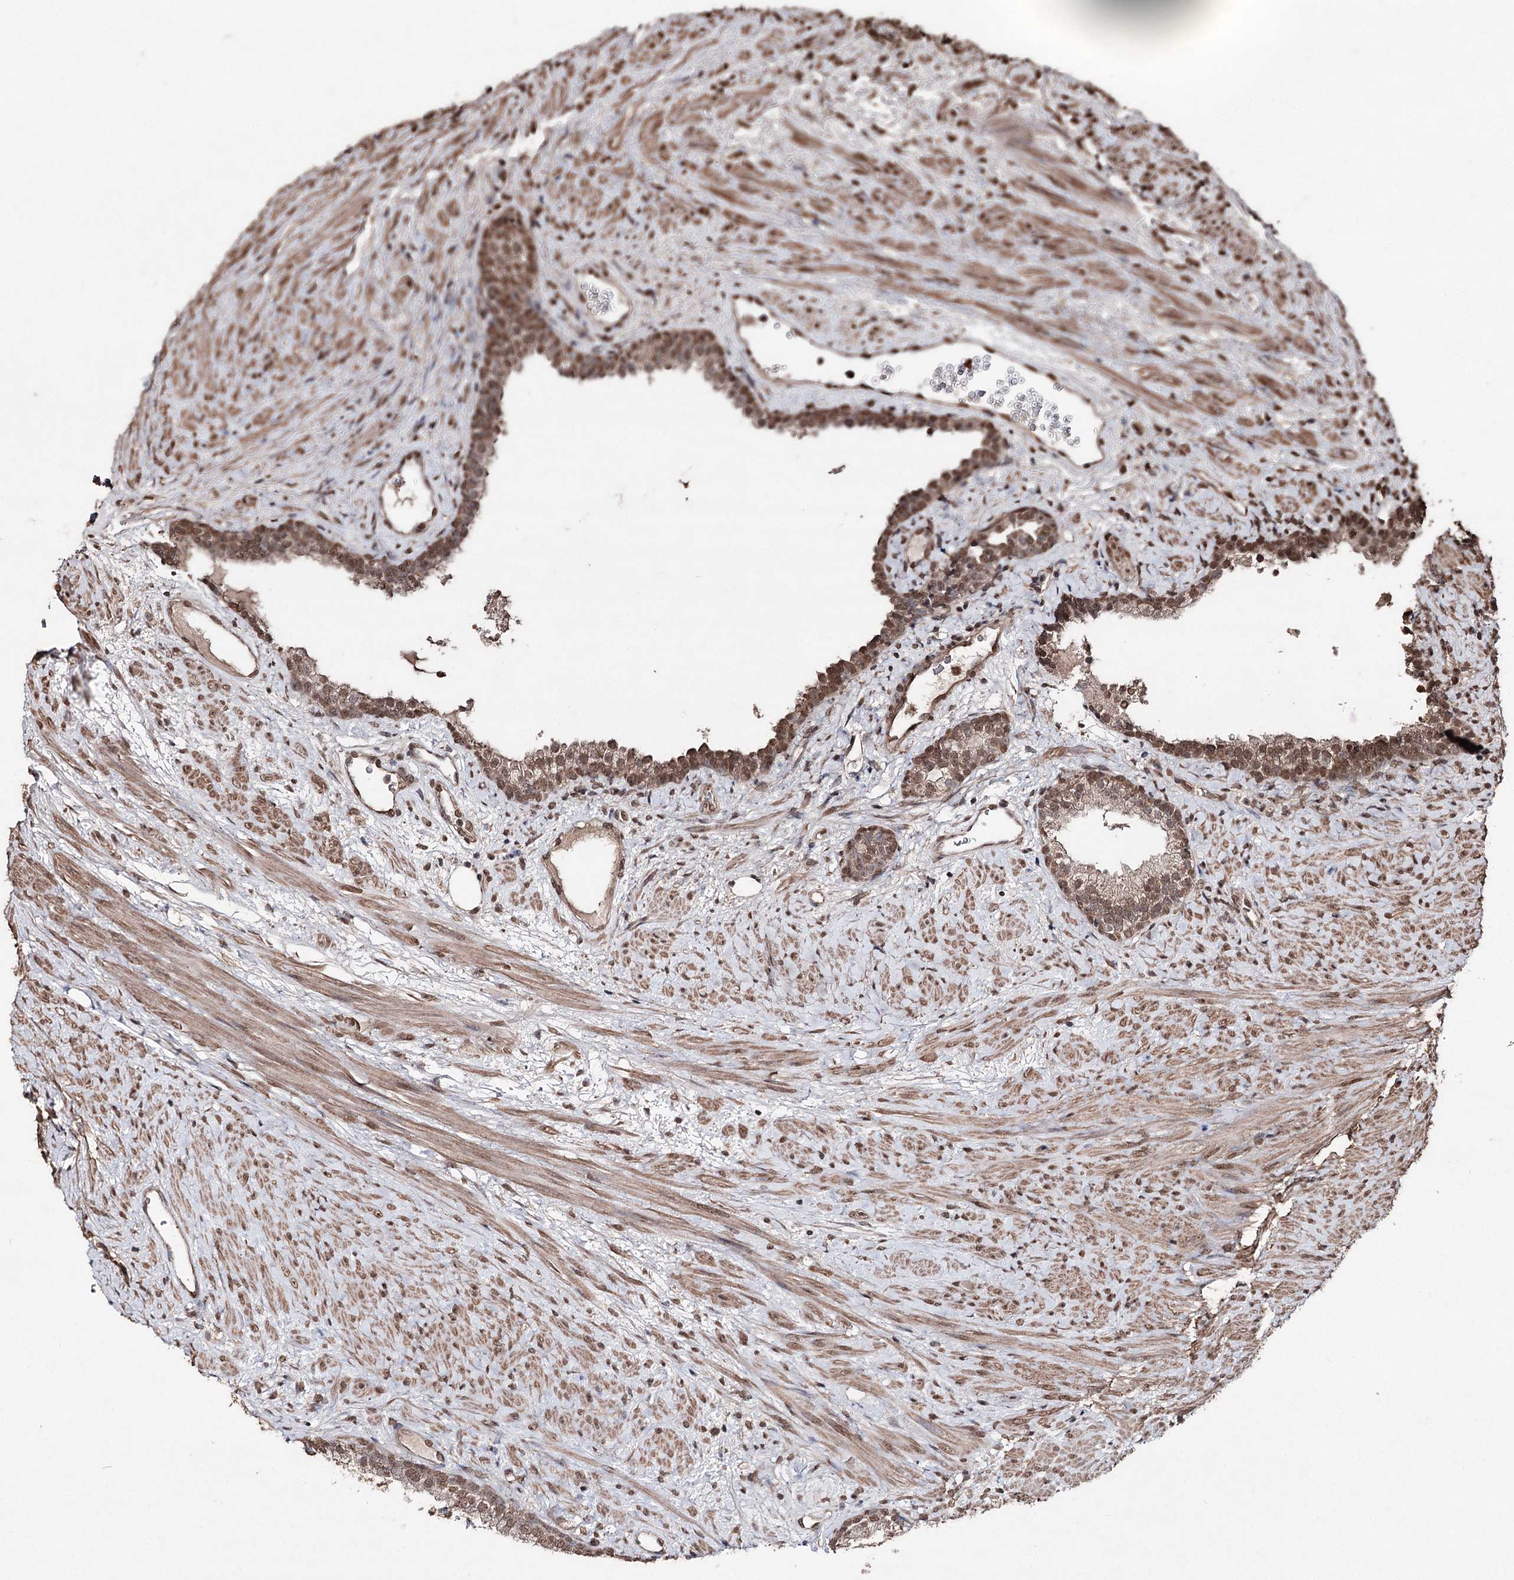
{"staining": {"intensity": "moderate", "quantity": ">75%", "location": "nuclear"}, "tissue": "prostate", "cell_type": "Glandular cells", "image_type": "normal", "snomed": [{"axis": "morphology", "description": "Normal tissue, NOS"}, {"axis": "topography", "description": "Prostate"}], "caption": "A photomicrograph showing moderate nuclear expression in about >75% of glandular cells in benign prostate, as visualized by brown immunohistochemical staining.", "gene": "ATG14", "patient": {"sex": "male", "age": 76}}